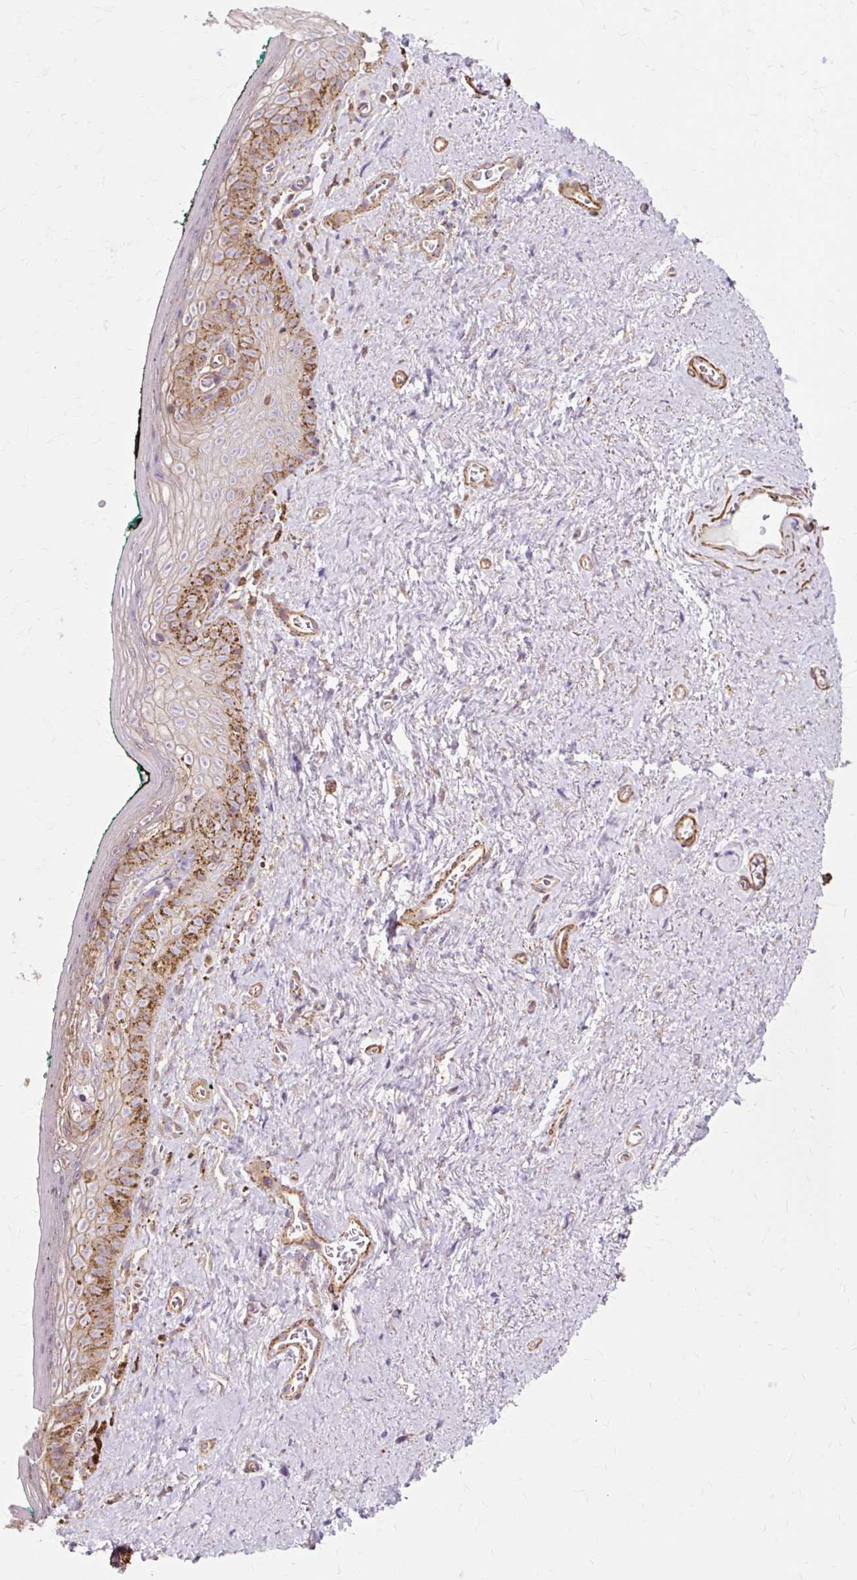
{"staining": {"intensity": "moderate", "quantity": "<25%", "location": "cytoplasmic/membranous"}, "tissue": "vagina", "cell_type": "Squamous epithelial cells", "image_type": "normal", "snomed": [{"axis": "morphology", "description": "Normal tissue, NOS"}, {"axis": "topography", "description": "Vulva"}, {"axis": "topography", "description": "Vagina"}, {"axis": "topography", "description": "Peripheral nerve tissue"}], "caption": "An immunohistochemistry (IHC) image of unremarkable tissue is shown. Protein staining in brown highlights moderate cytoplasmic/membranous positivity in vagina within squamous epithelial cells. (Stains: DAB (3,3'-diaminobenzidine) in brown, nuclei in blue, Microscopy: brightfield microscopy at high magnification).", "gene": "TBC1D2B", "patient": {"sex": "female", "age": 66}}